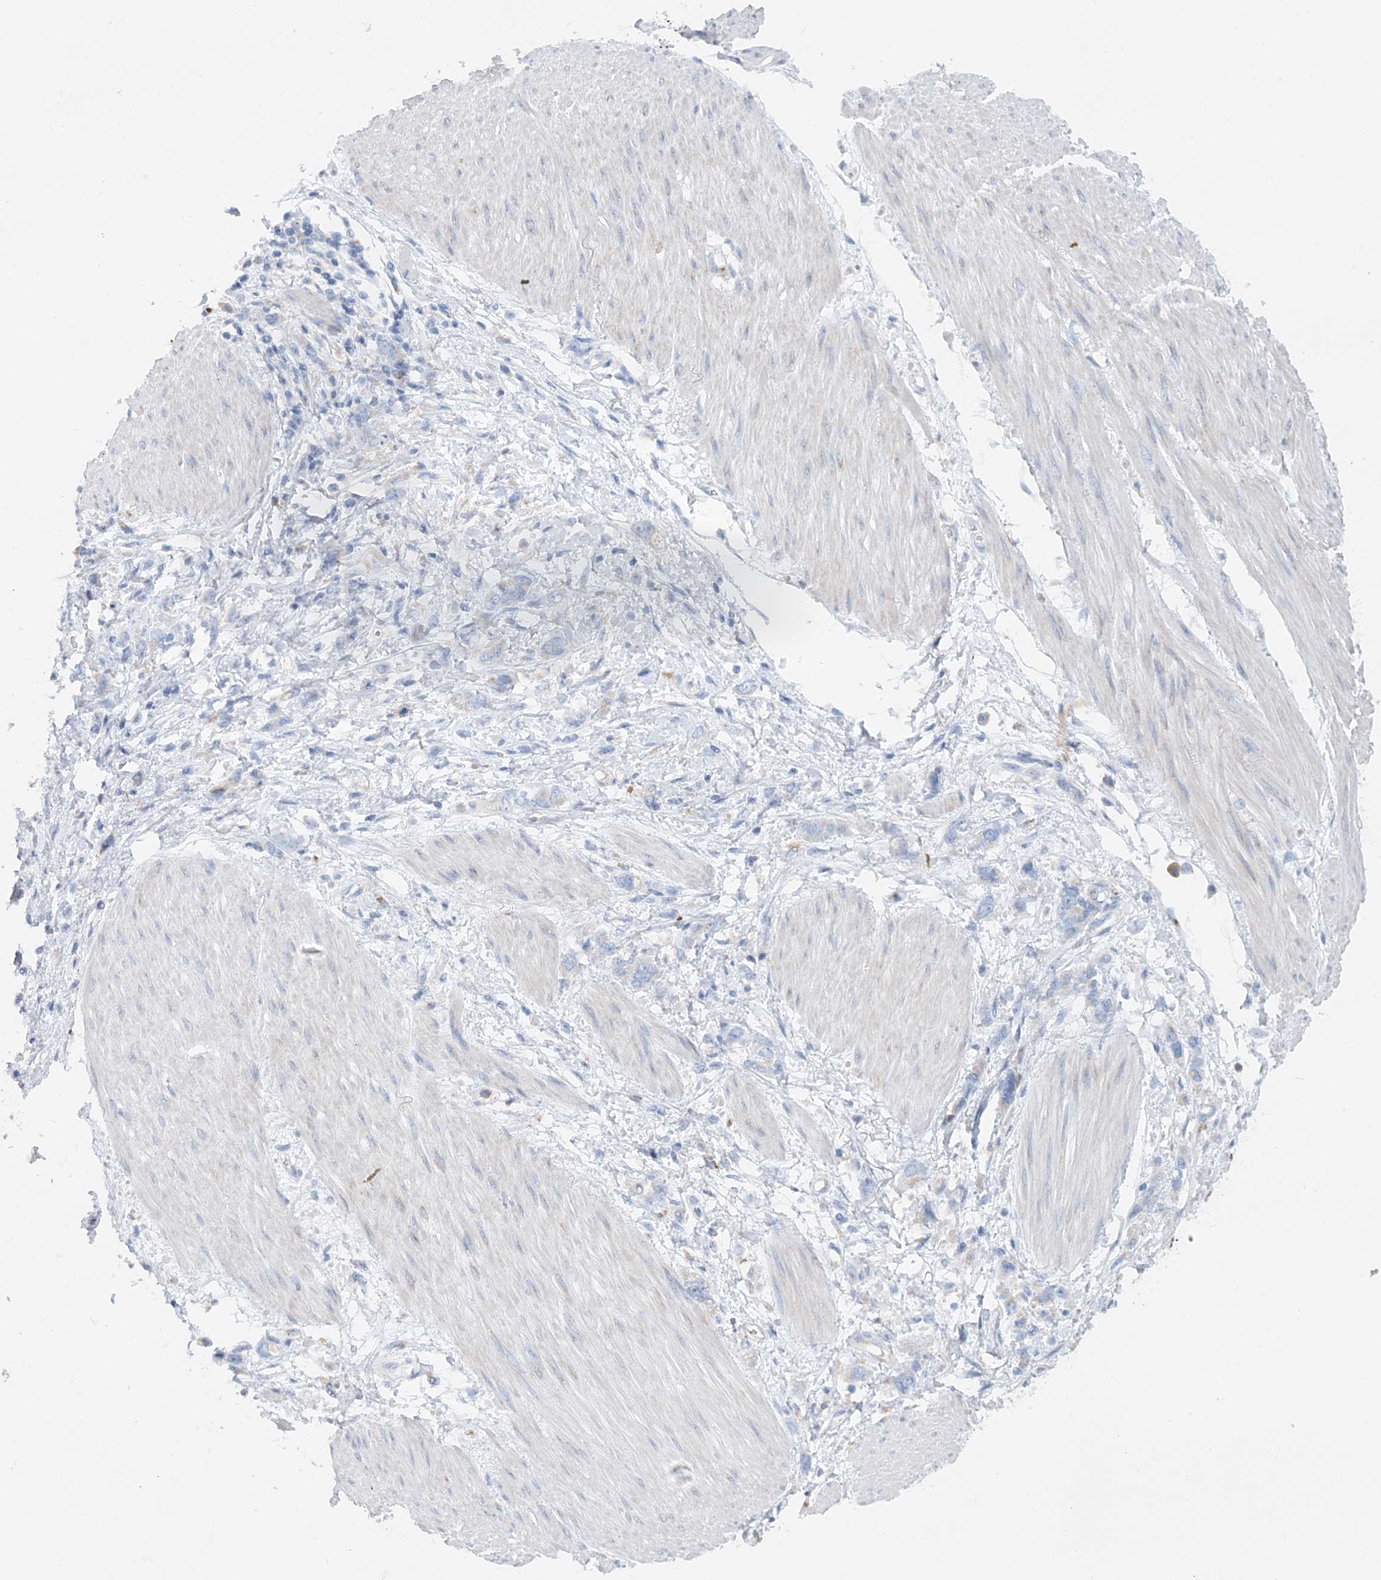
{"staining": {"intensity": "negative", "quantity": "none", "location": "none"}, "tissue": "stomach cancer", "cell_type": "Tumor cells", "image_type": "cancer", "snomed": [{"axis": "morphology", "description": "Adenocarcinoma, NOS"}, {"axis": "topography", "description": "Stomach"}], "caption": "This is a photomicrograph of immunohistochemistry staining of adenocarcinoma (stomach), which shows no staining in tumor cells.", "gene": "PTTG1IP", "patient": {"sex": "female", "age": 76}}